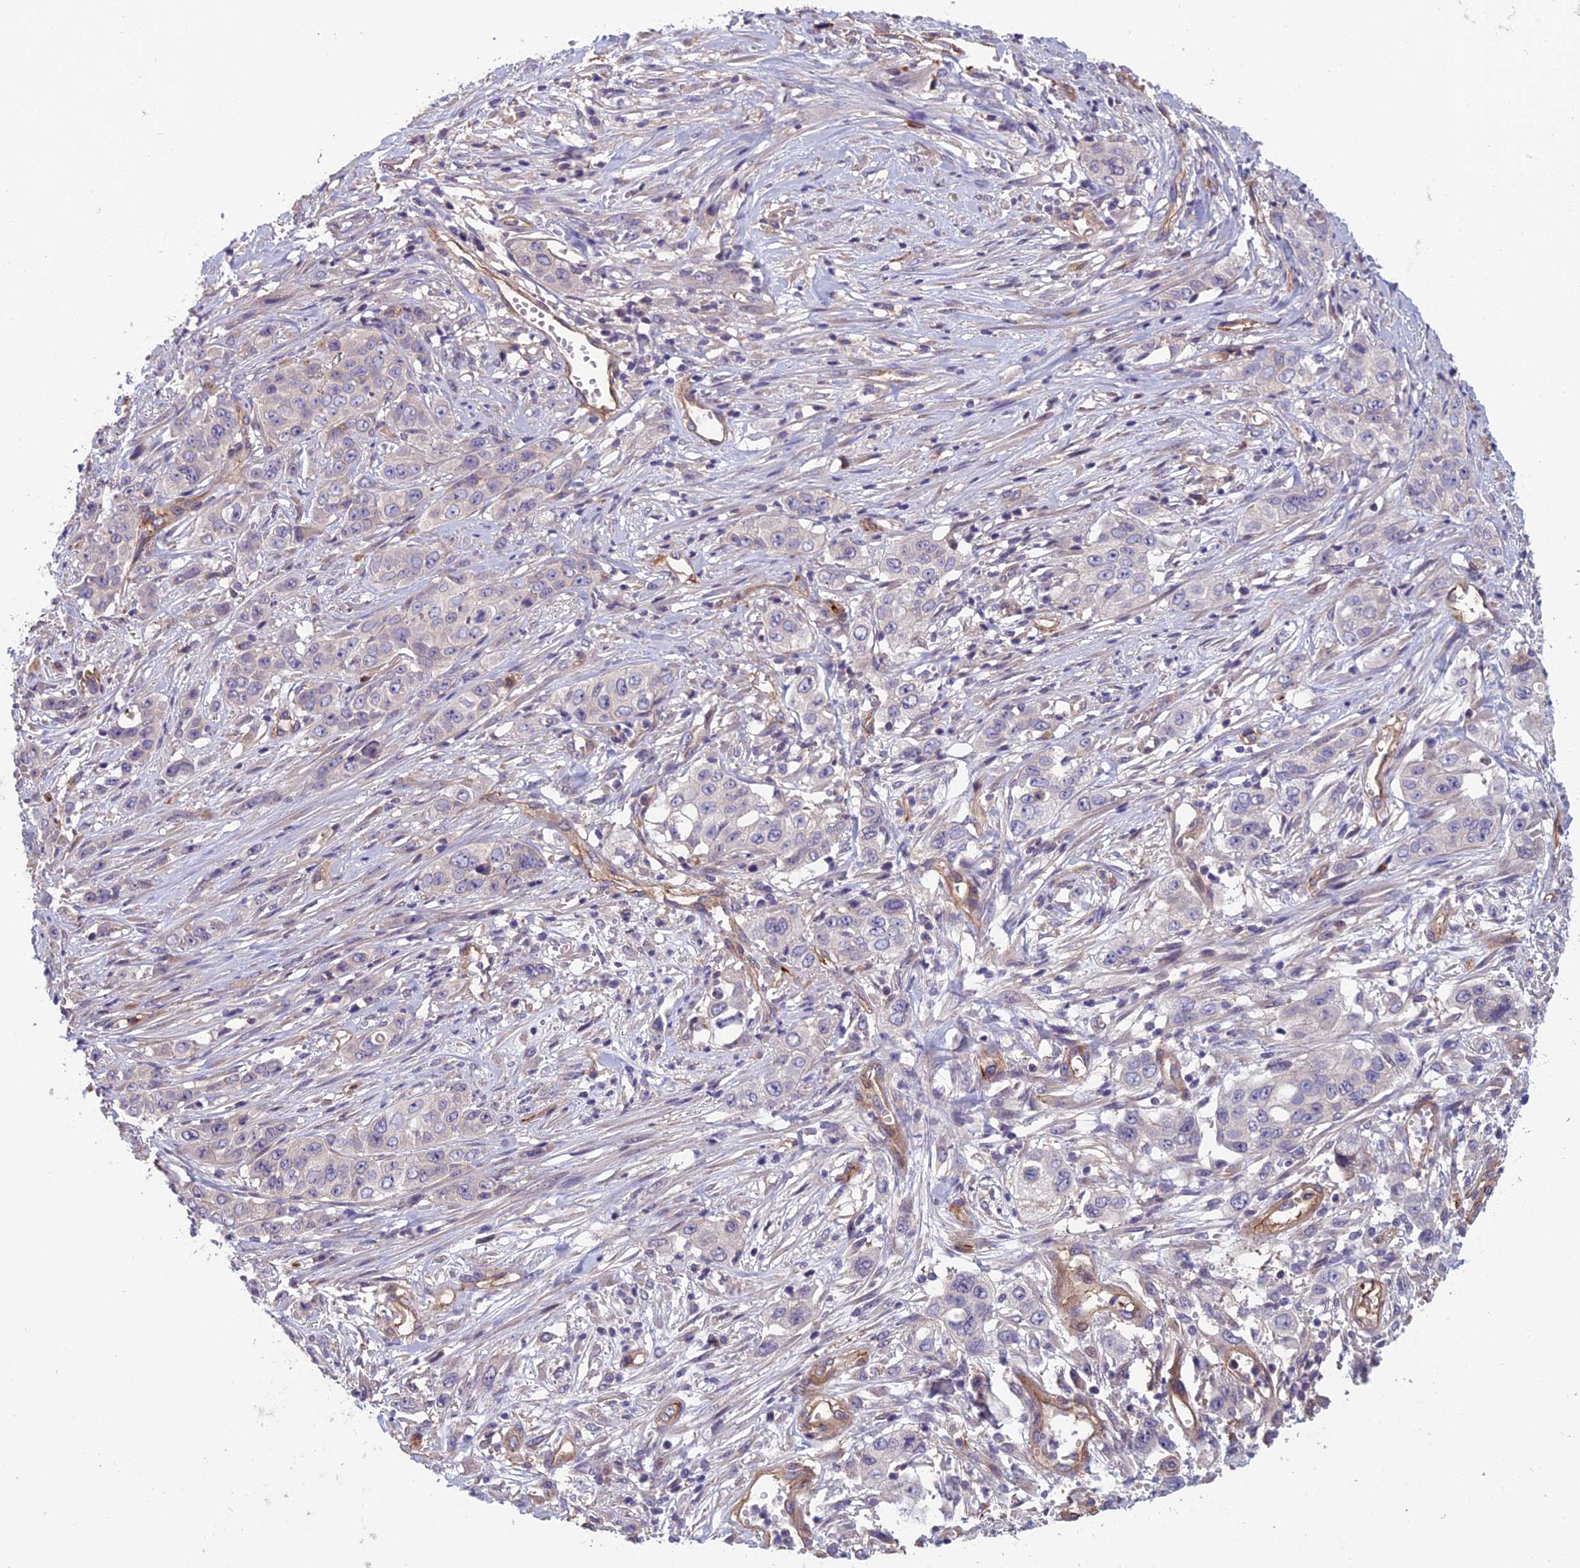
{"staining": {"intensity": "negative", "quantity": "none", "location": "none"}, "tissue": "stomach cancer", "cell_type": "Tumor cells", "image_type": "cancer", "snomed": [{"axis": "morphology", "description": "Adenocarcinoma, NOS"}, {"axis": "topography", "description": "Stomach, upper"}], "caption": "This is a micrograph of IHC staining of adenocarcinoma (stomach), which shows no staining in tumor cells. The staining was performed using DAB to visualize the protein expression in brown, while the nuclei were stained in blue with hematoxylin (Magnification: 20x).", "gene": "TSPAN15", "patient": {"sex": "male", "age": 62}}